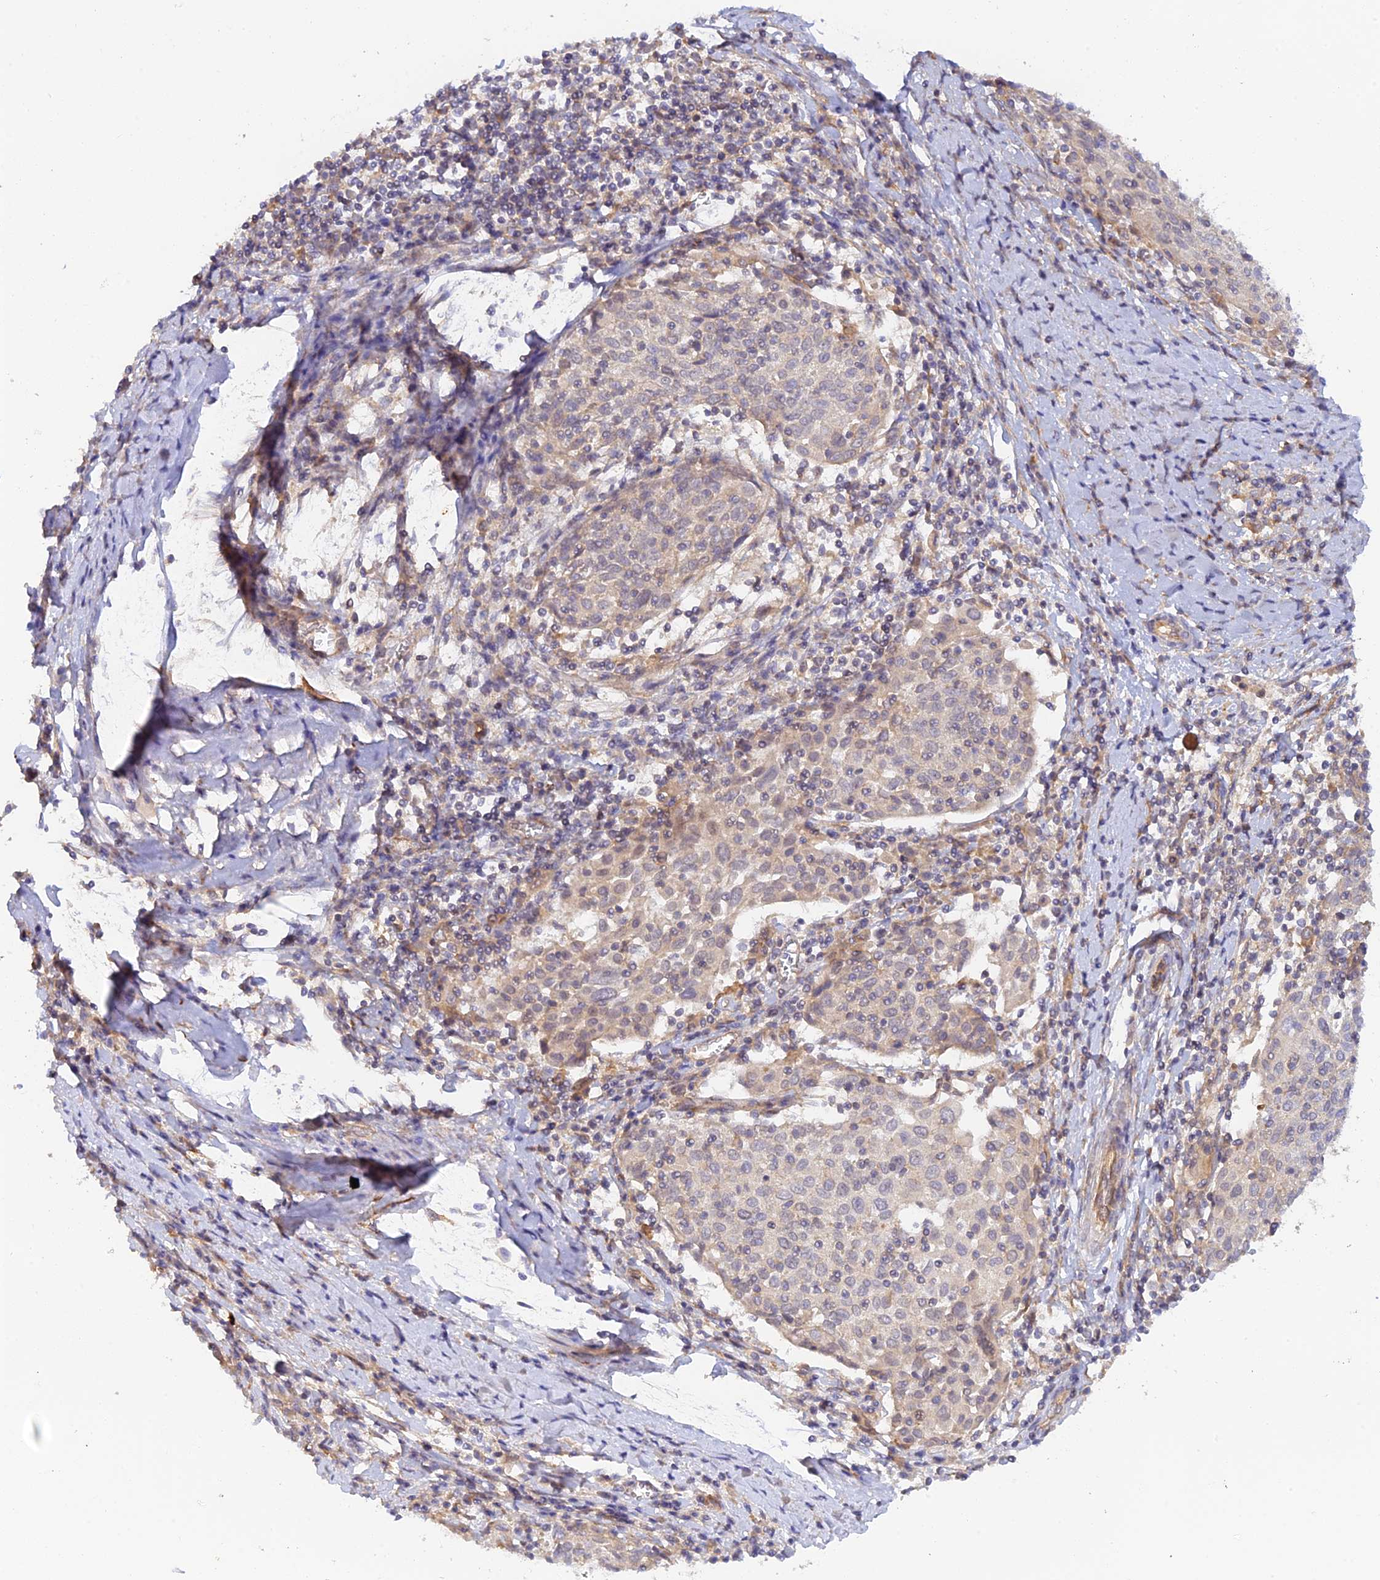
{"staining": {"intensity": "negative", "quantity": "none", "location": "none"}, "tissue": "cervical cancer", "cell_type": "Tumor cells", "image_type": "cancer", "snomed": [{"axis": "morphology", "description": "Squamous cell carcinoma, NOS"}, {"axis": "topography", "description": "Cervix"}], "caption": "Tumor cells show no significant staining in cervical cancer.", "gene": "MYO9A", "patient": {"sex": "female", "age": 52}}